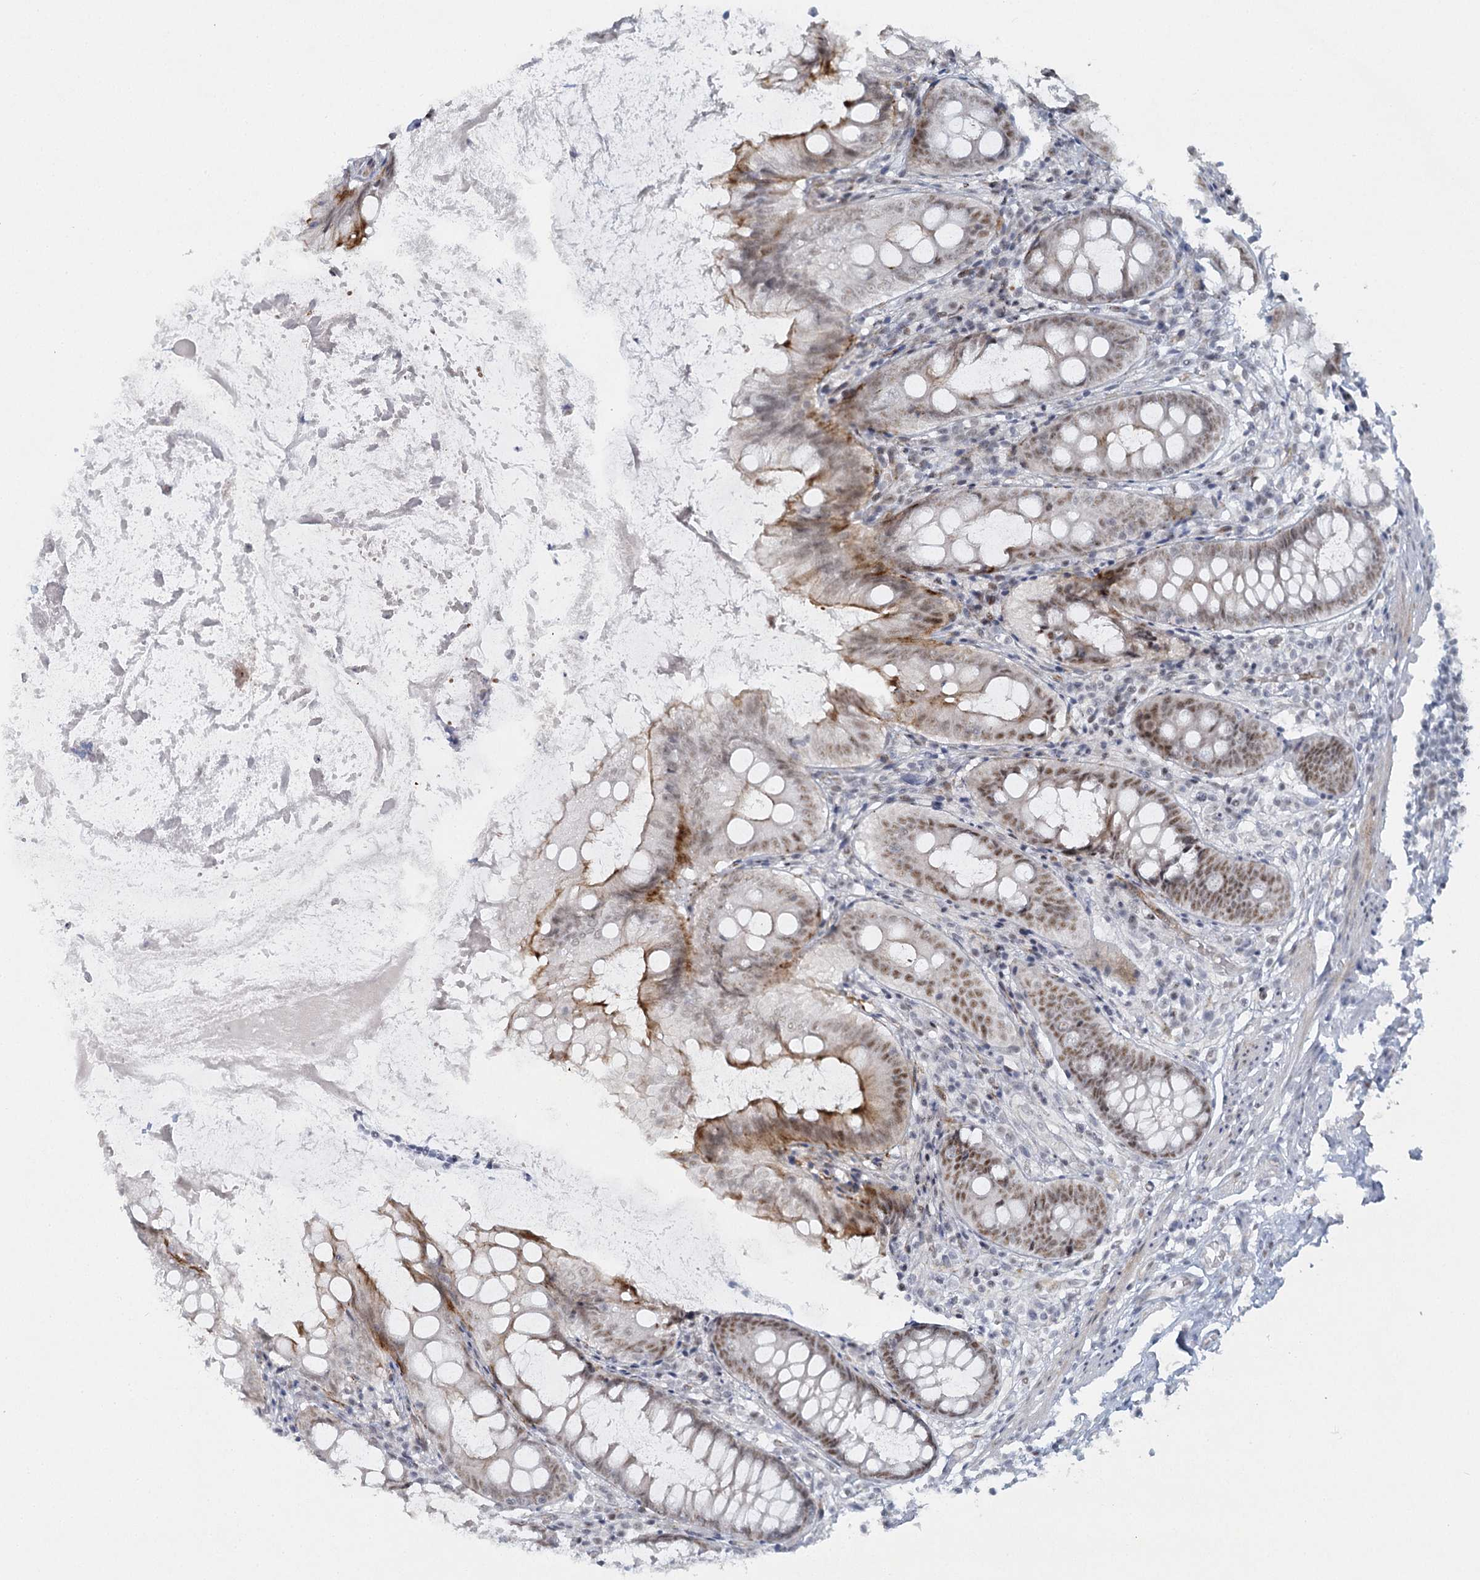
{"staining": {"intensity": "moderate", "quantity": "25%-75%", "location": "cytoplasmic/membranous,nuclear"}, "tissue": "appendix", "cell_type": "Glandular cells", "image_type": "normal", "snomed": [{"axis": "morphology", "description": "Normal tissue, NOS"}, {"axis": "topography", "description": "Appendix"}], "caption": "Glandular cells exhibit moderate cytoplasmic/membranous,nuclear positivity in approximately 25%-75% of cells in normal appendix. (IHC, brightfield microscopy, high magnification).", "gene": "U2SURP", "patient": {"sex": "female", "age": 77}}